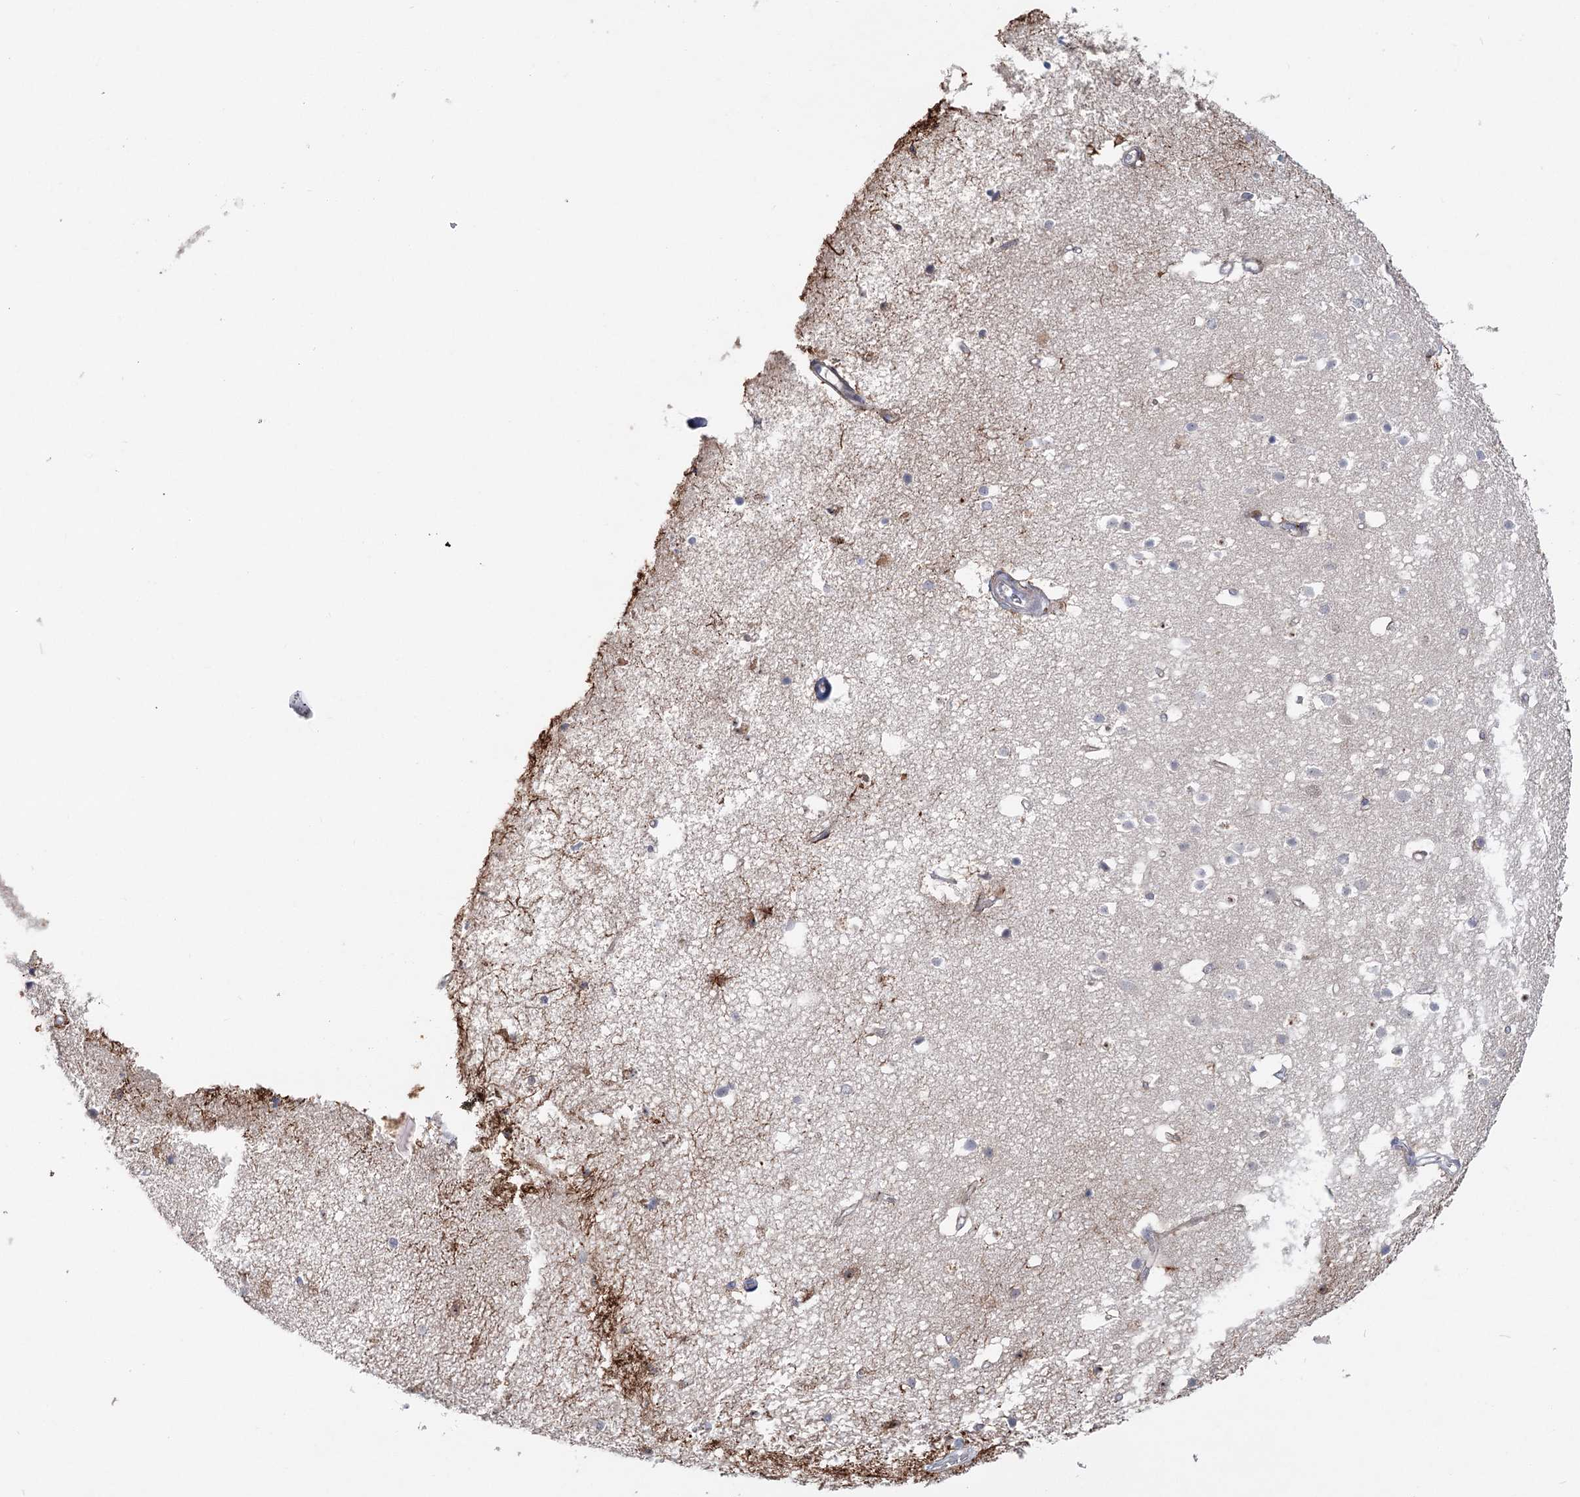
{"staining": {"intensity": "negative", "quantity": "none", "location": "none"}, "tissue": "cerebral cortex", "cell_type": "Endothelial cells", "image_type": "normal", "snomed": [{"axis": "morphology", "description": "Normal tissue, NOS"}, {"axis": "topography", "description": "Cerebral cortex"}], "caption": "This is a histopathology image of IHC staining of normal cerebral cortex, which shows no expression in endothelial cells.", "gene": "MAP3K13", "patient": {"sex": "male", "age": 54}}